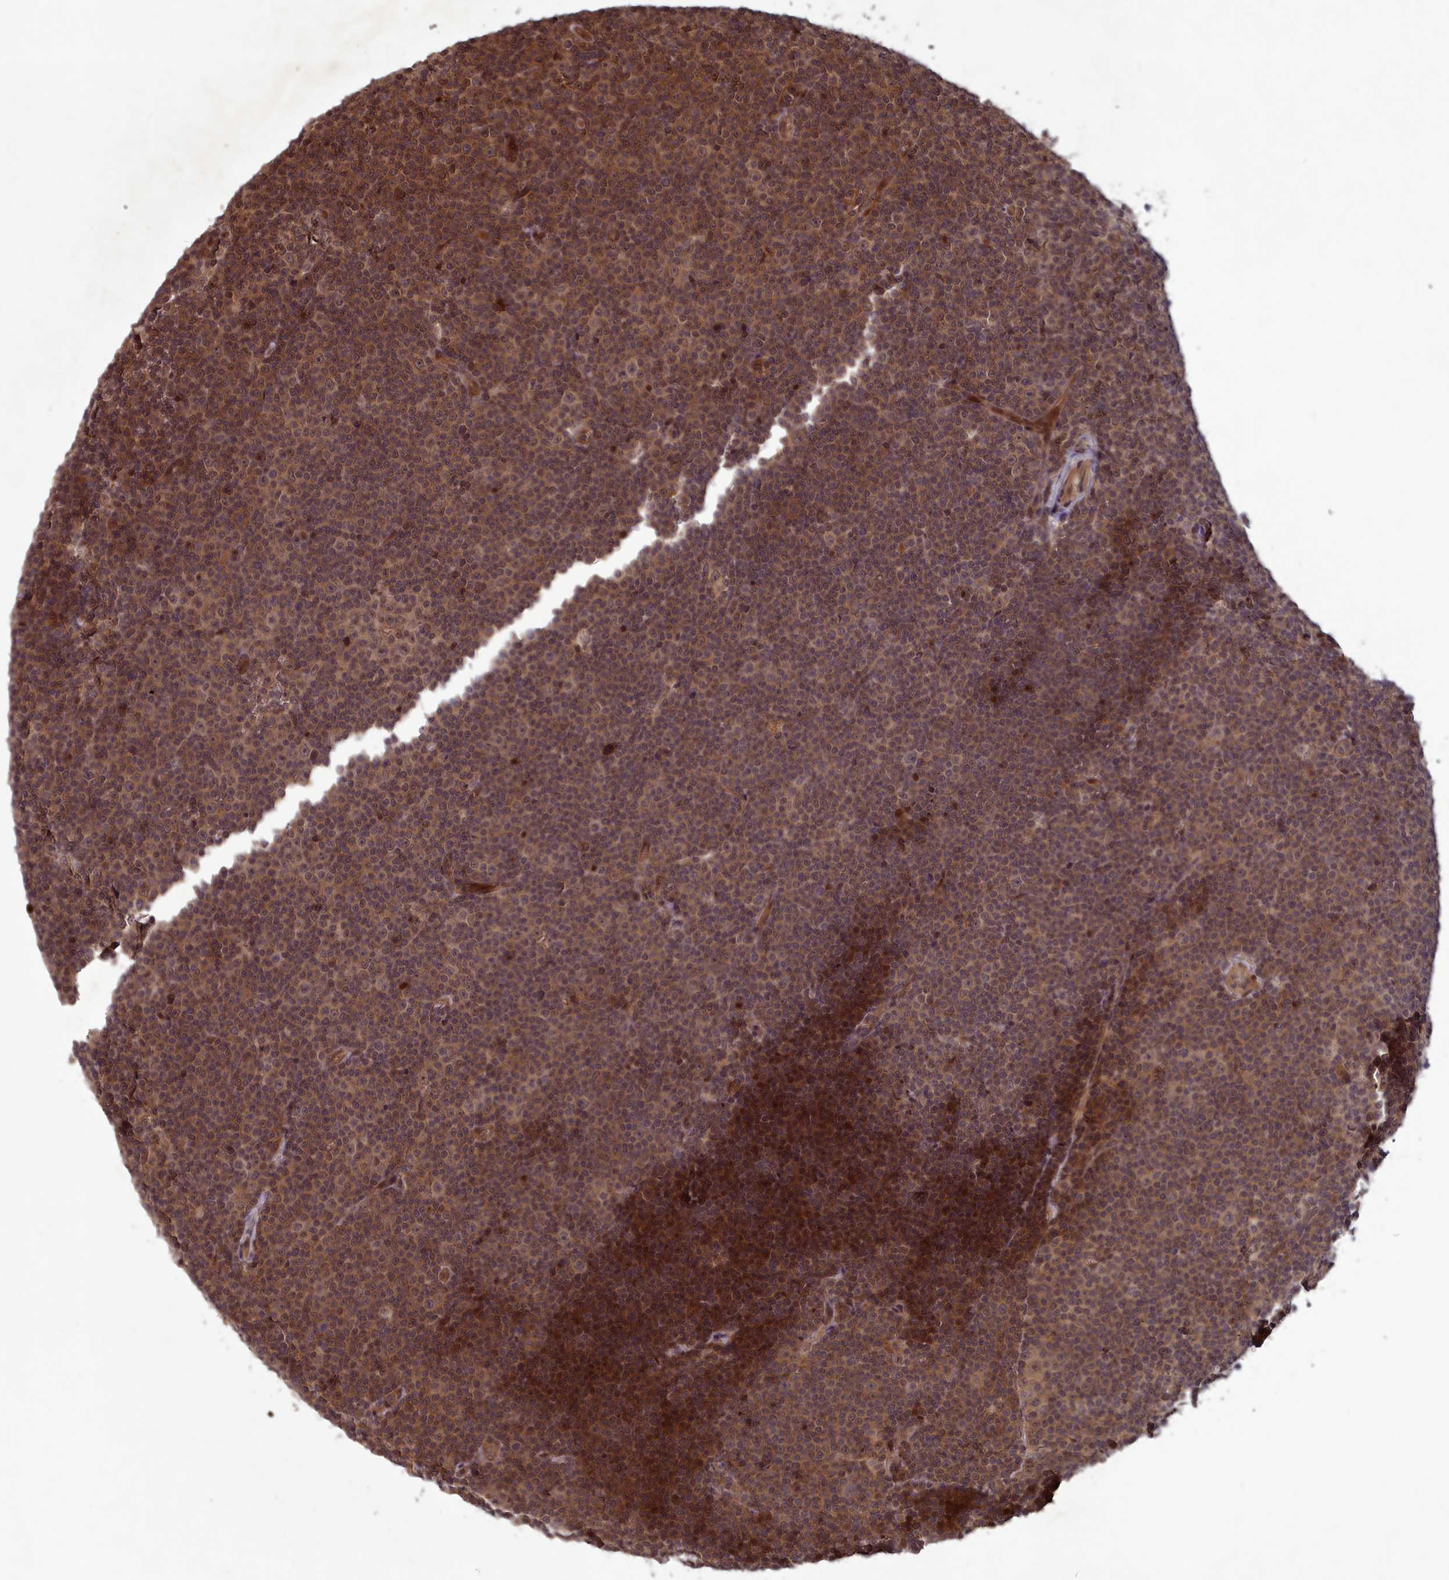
{"staining": {"intensity": "moderate", "quantity": ">75%", "location": "cytoplasmic/membranous"}, "tissue": "lymphoma", "cell_type": "Tumor cells", "image_type": "cancer", "snomed": [{"axis": "morphology", "description": "Malignant lymphoma, non-Hodgkin's type, Low grade"}, {"axis": "topography", "description": "Lymph node"}], "caption": "IHC image of neoplastic tissue: lymphoma stained using immunohistochemistry (IHC) demonstrates medium levels of moderate protein expression localized specifically in the cytoplasmic/membranous of tumor cells, appearing as a cytoplasmic/membranous brown color.", "gene": "SRMS", "patient": {"sex": "female", "age": 67}}